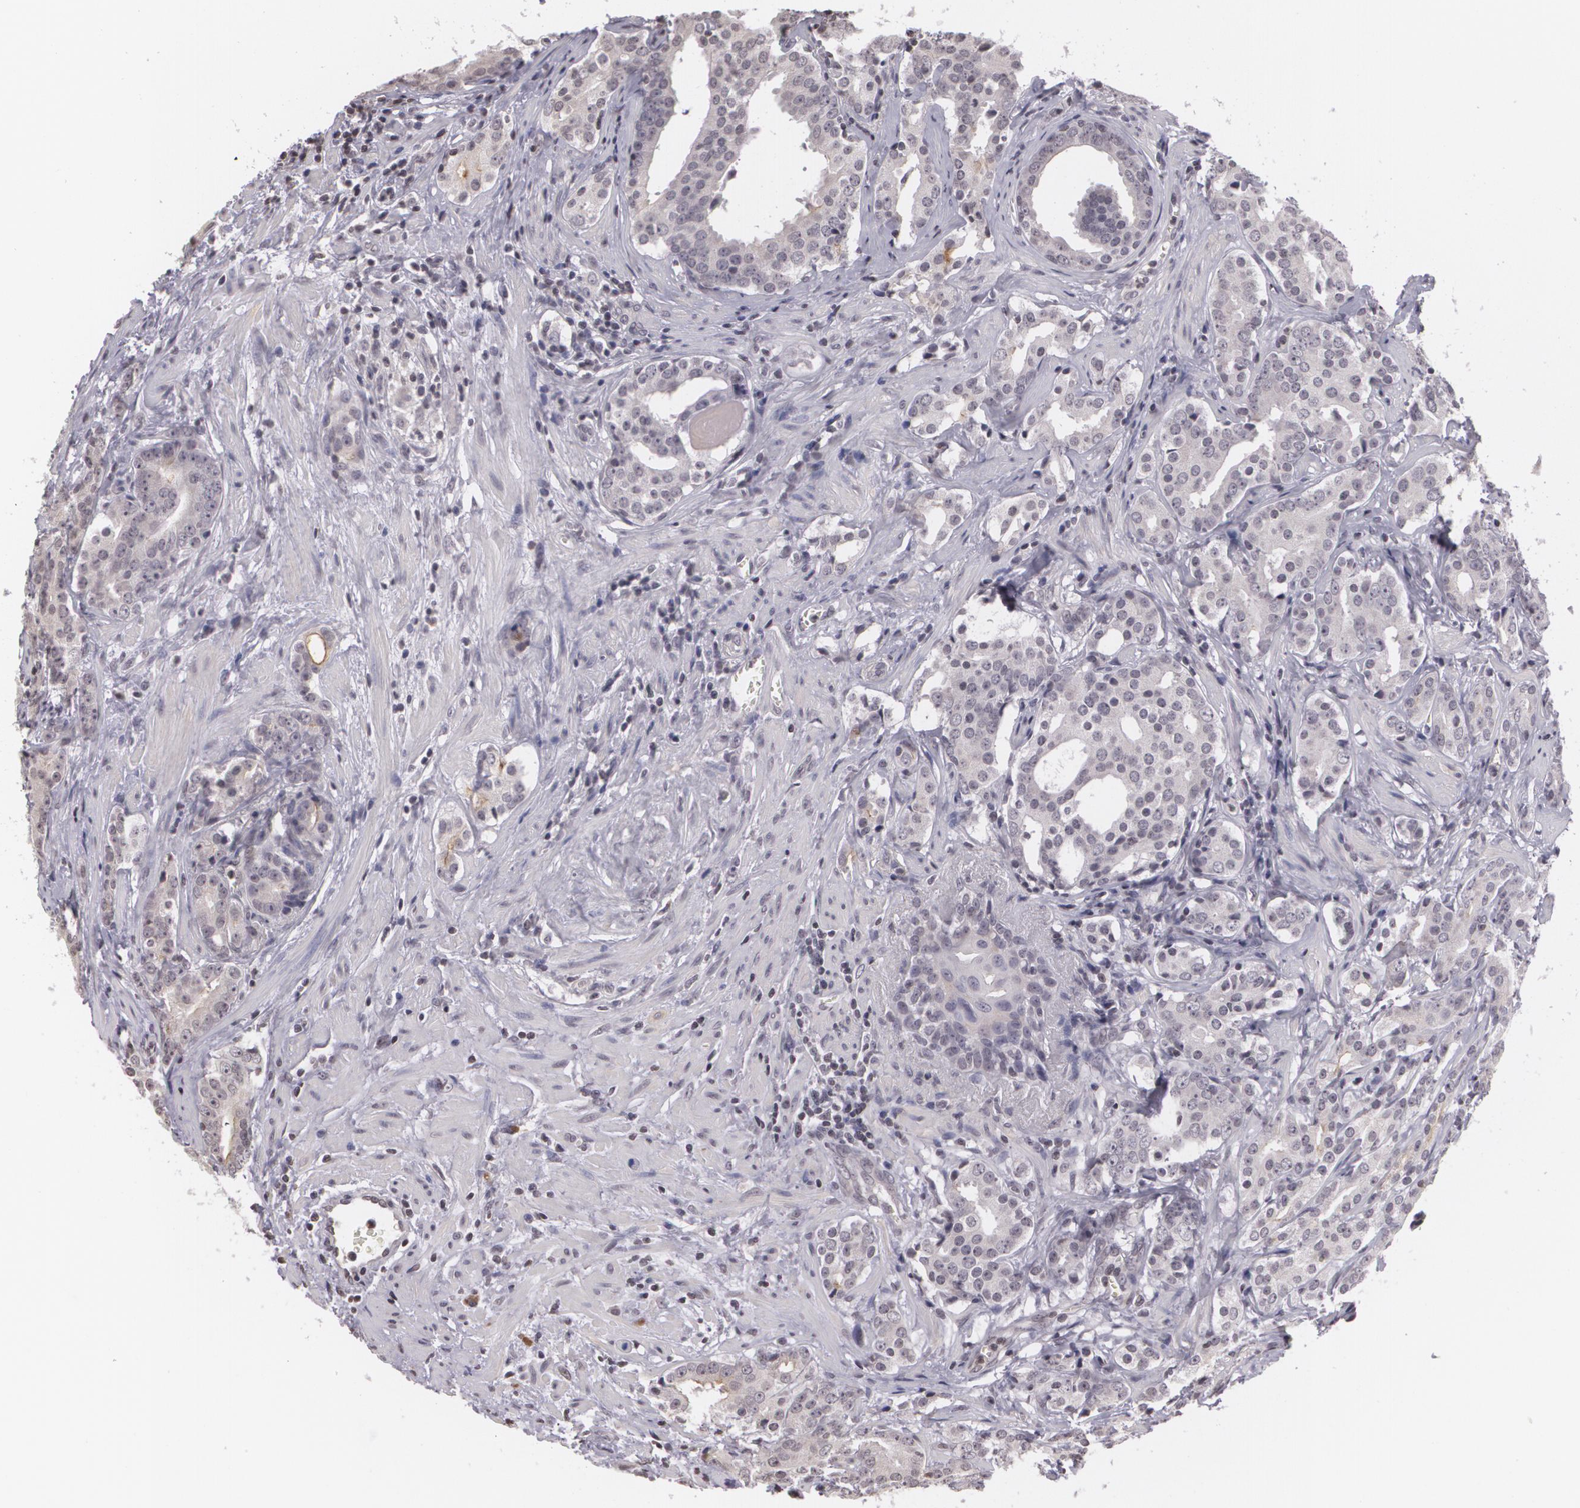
{"staining": {"intensity": "moderate", "quantity": "25%-75%", "location": "cytoplasmic/membranous"}, "tissue": "prostate cancer", "cell_type": "Tumor cells", "image_type": "cancer", "snomed": [{"axis": "morphology", "description": "Adenocarcinoma, Low grade"}, {"axis": "topography", "description": "Prostate"}], "caption": "Brown immunohistochemical staining in prostate adenocarcinoma (low-grade) displays moderate cytoplasmic/membranous expression in approximately 25%-75% of tumor cells. The staining was performed using DAB, with brown indicating positive protein expression. Nuclei are stained blue with hematoxylin.", "gene": "MUC1", "patient": {"sex": "male", "age": 59}}